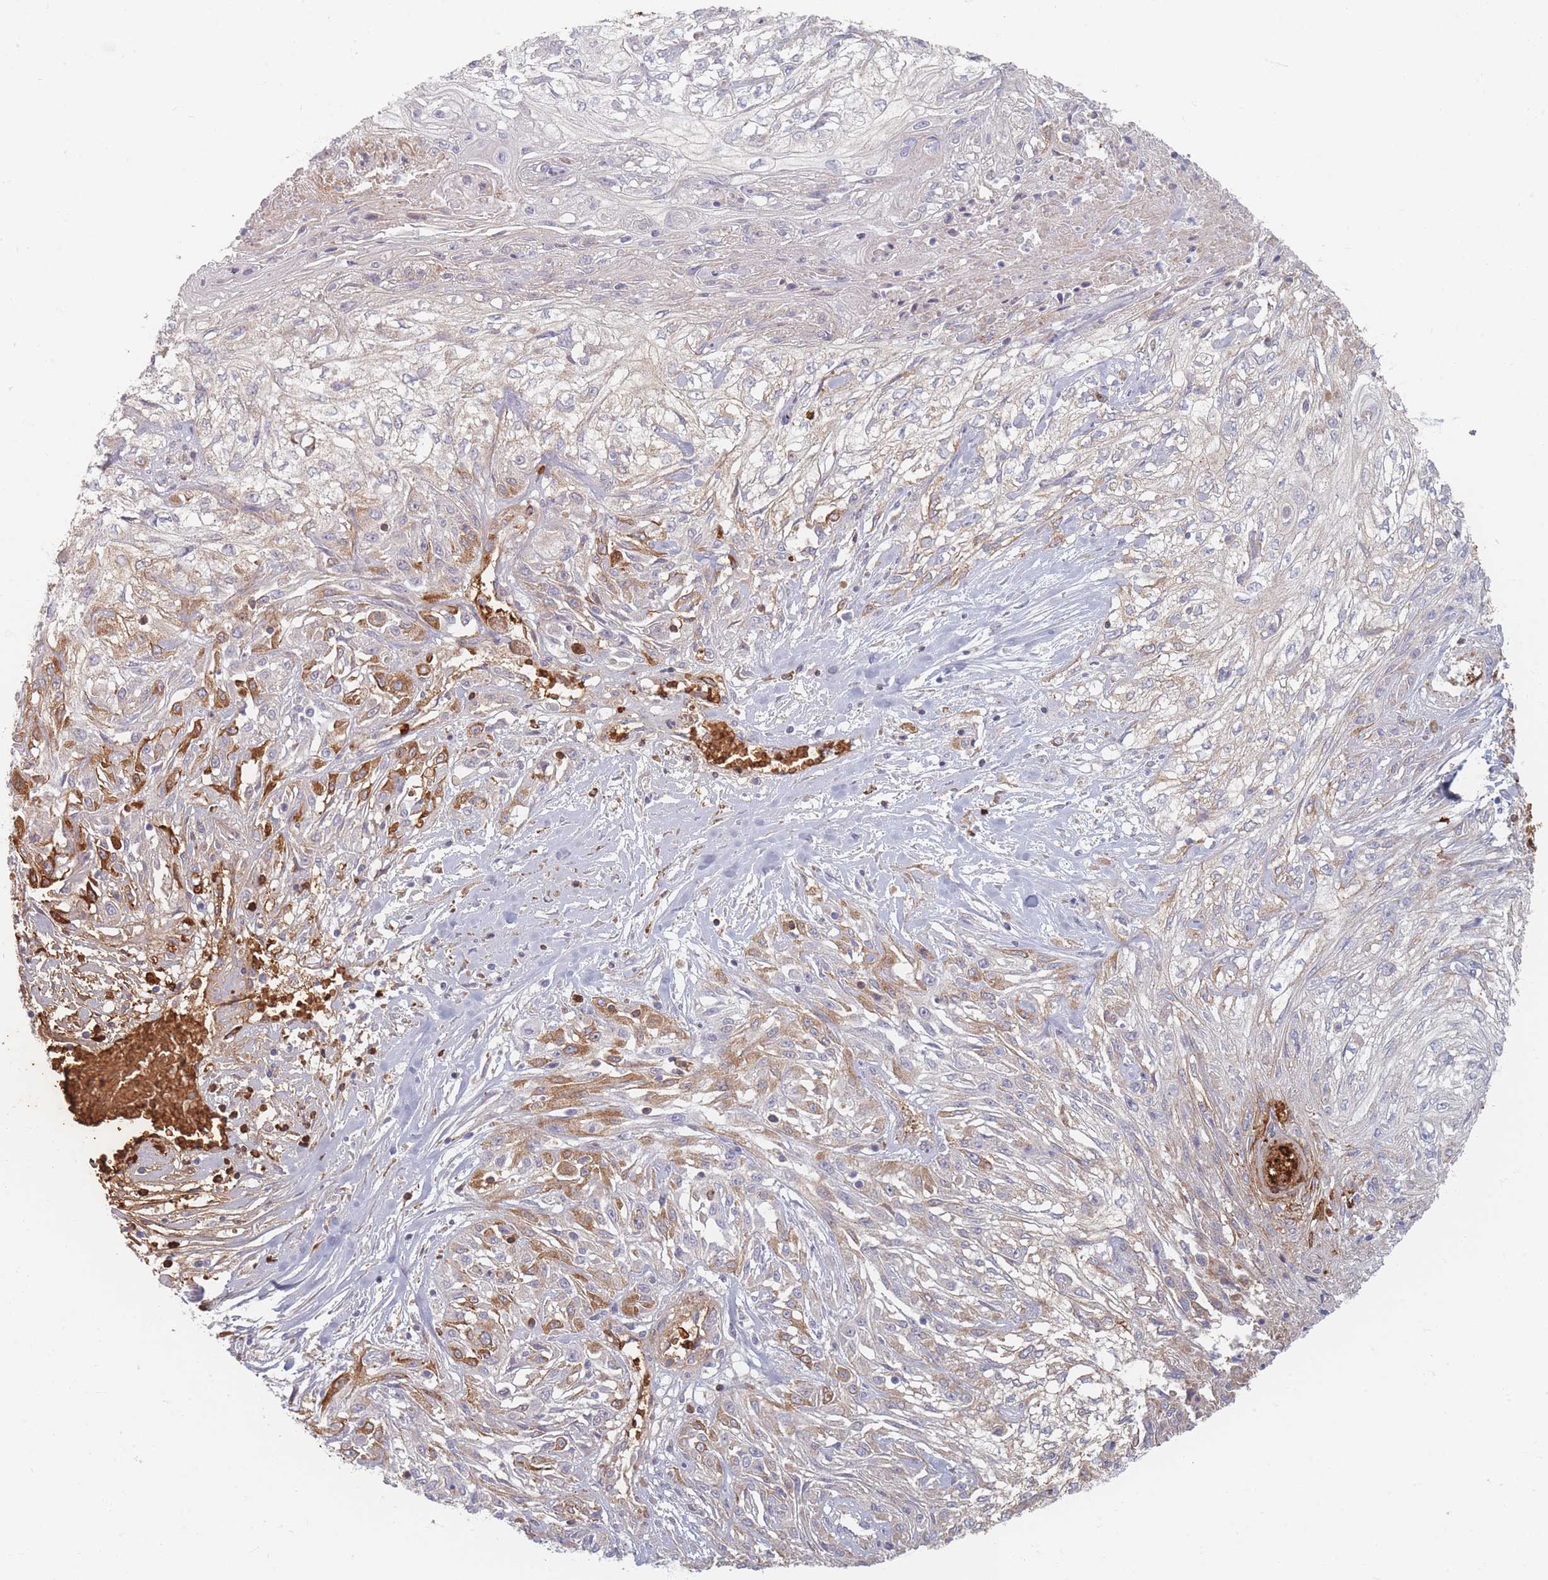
{"staining": {"intensity": "moderate", "quantity": "<25%", "location": "cytoplasmic/membranous"}, "tissue": "skin cancer", "cell_type": "Tumor cells", "image_type": "cancer", "snomed": [{"axis": "morphology", "description": "Squamous cell carcinoma, NOS"}, {"axis": "morphology", "description": "Squamous cell carcinoma, metastatic, NOS"}, {"axis": "topography", "description": "Skin"}, {"axis": "topography", "description": "Lymph node"}], "caption": "About <25% of tumor cells in skin metastatic squamous cell carcinoma display moderate cytoplasmic/membranous protein expression as visualized by brown immunohistochemical staining.", "gene": "SLC2A6", "patient": {"sex": "male", "age": 75}}